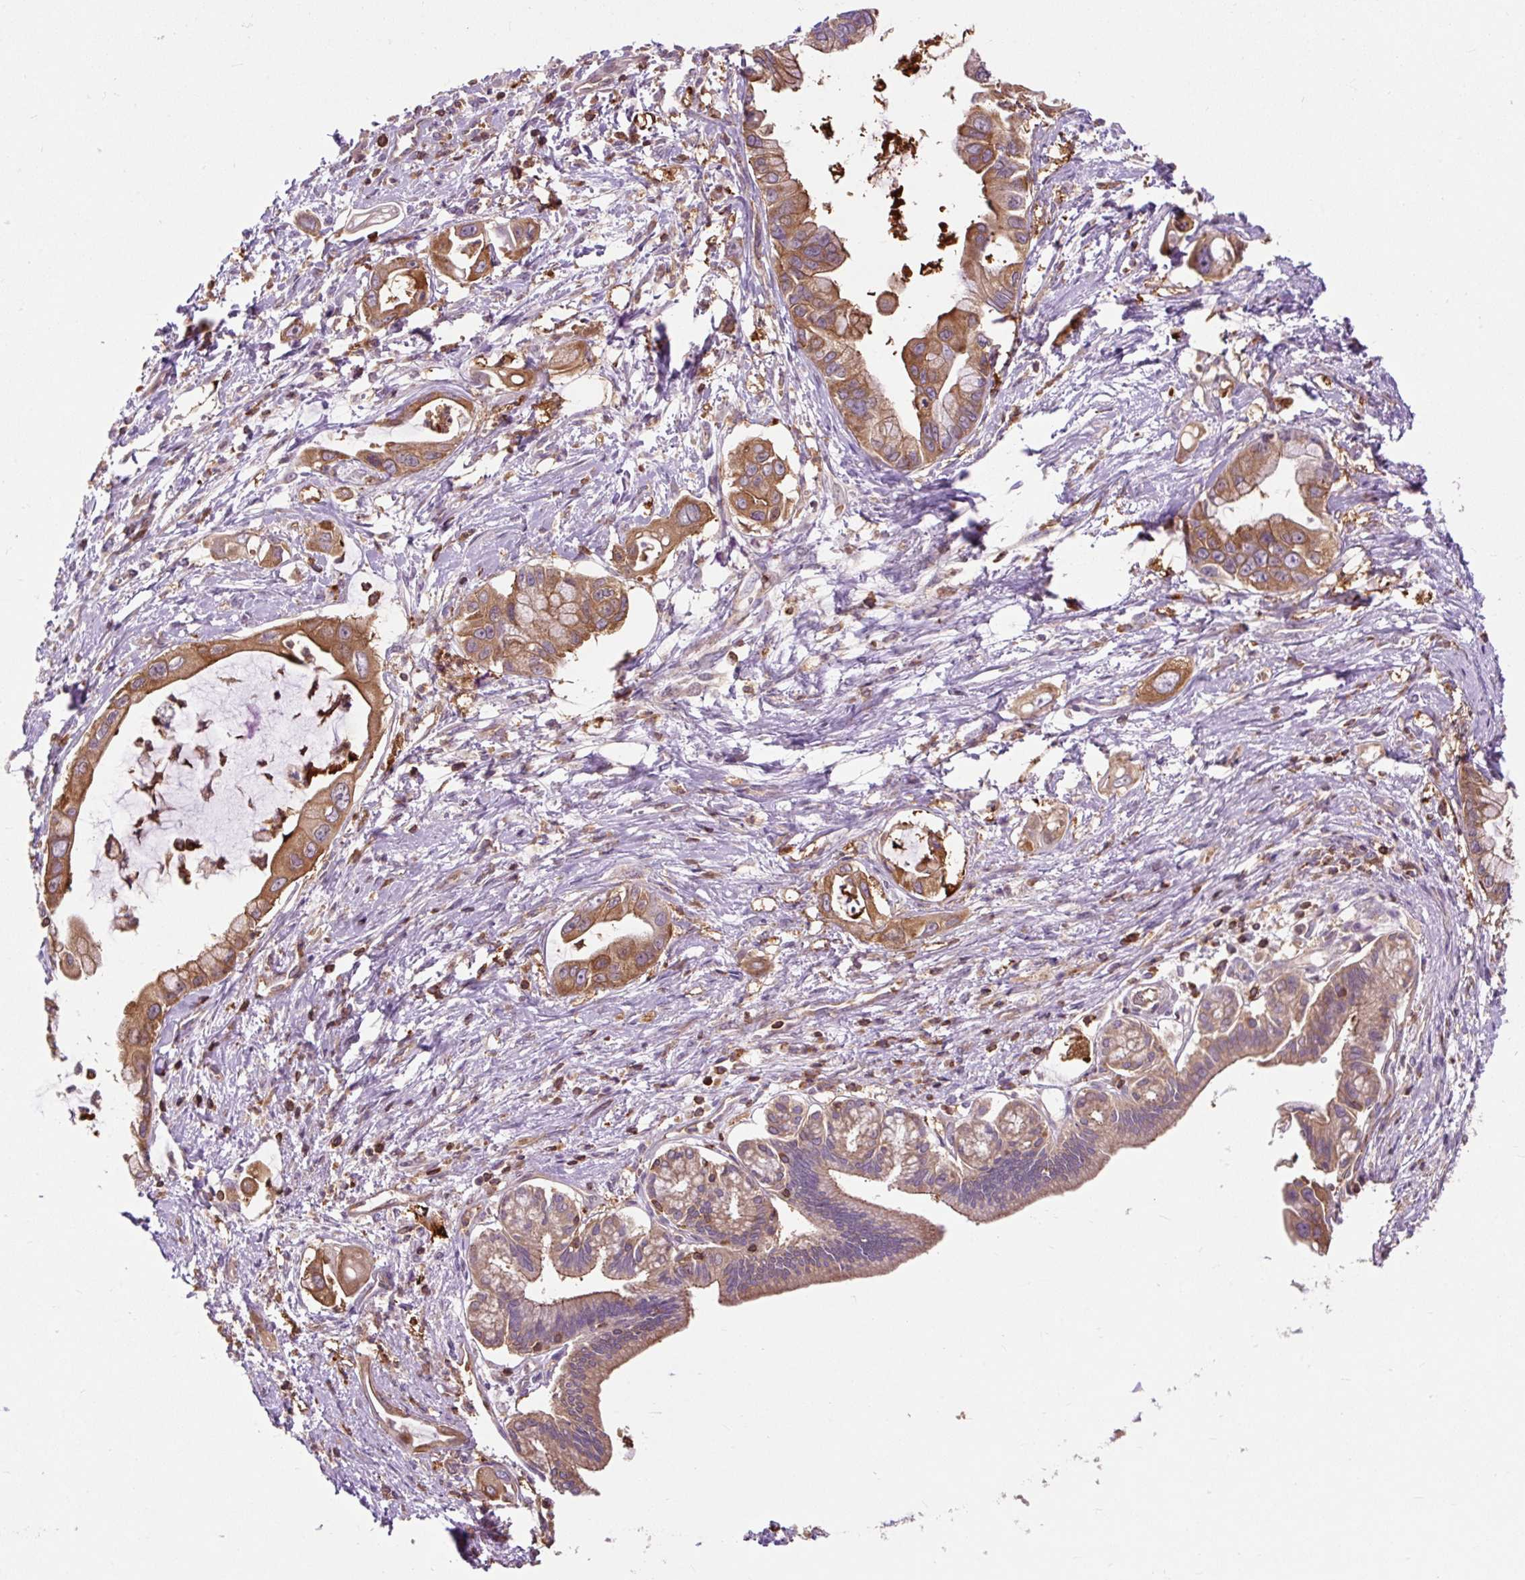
{"staining": {"intensity": "moderate", "quantity": ">75%", "location": "cytoplasmic/membranous"}, "tissue": "pancreatic cancer", "cell_type": "Tumor cells", "image_type": "cancer", "snomed": [{"axis": "morphology", "description": "Adenocarcinoma, NOS"}, {"axis": "topography", "description": "Pancreas"}], "caption": "Protein analysis of pancreatic adenocarcinoma tissue shows moderate cytoplasmic/membranous expression in approximately >75% of tumor cells.", "gene": "CISD3", "patient": {"sex": "male", "age": 61}}